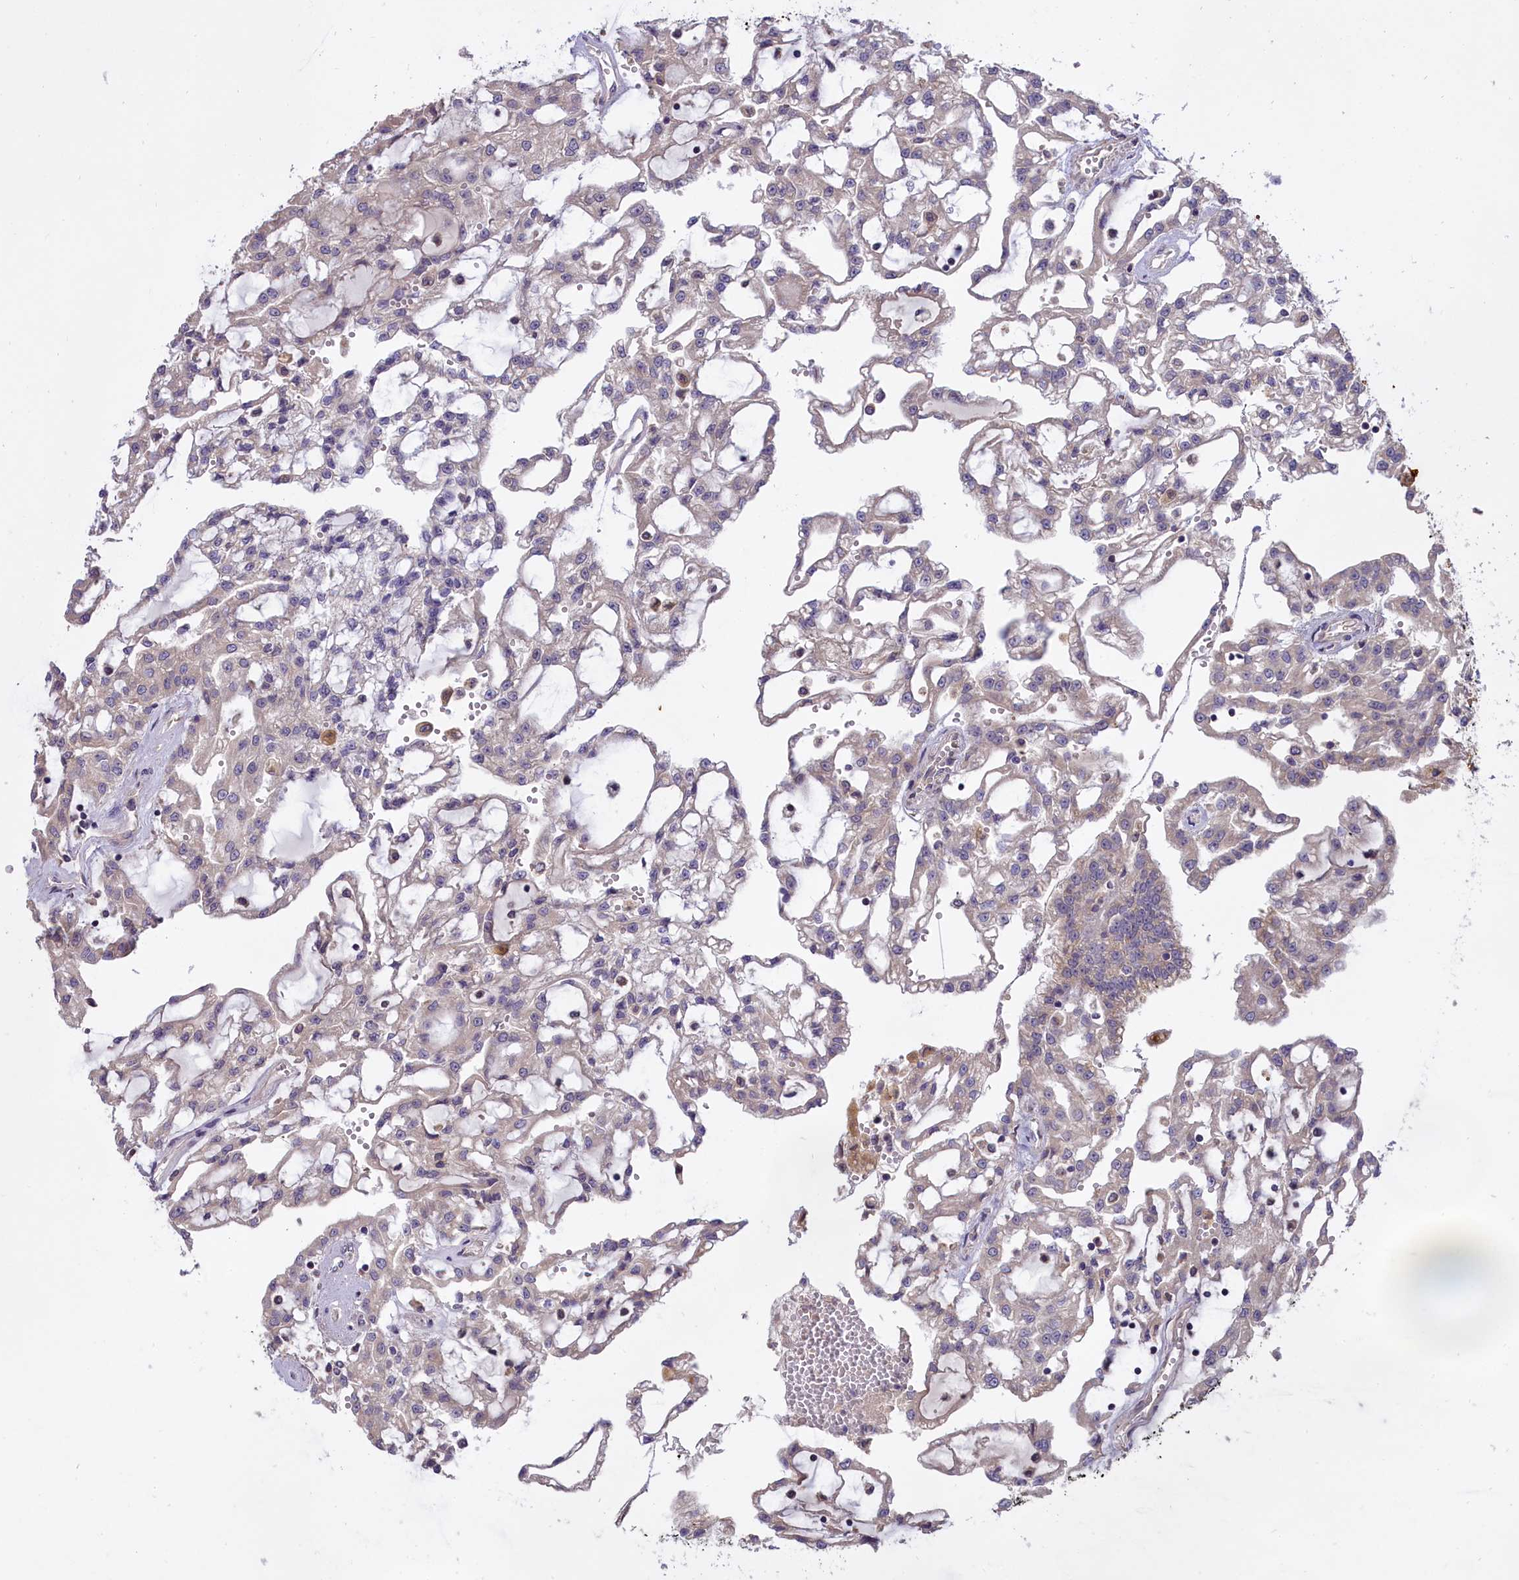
{"staining": {"intensity": "negative", "quantity": "none", "location": "none"}, "tissue": "renal cancer", "cell_type": "Tumor cells", "image_type": "cancer", "snomed": [{"axis": "morphology", "description": "Adenocarcinoma, NOS"}, {"axis": "topography", "description": "Kidney"}], "caption": "Tumor cells are negative for protein expression in human renal cancer (adenocarcinoma). (Brightfield microscopy of DAB IHC at high magnification).", "gene": "MEMO1", "patient": {"sex": "male", "age": 63}}